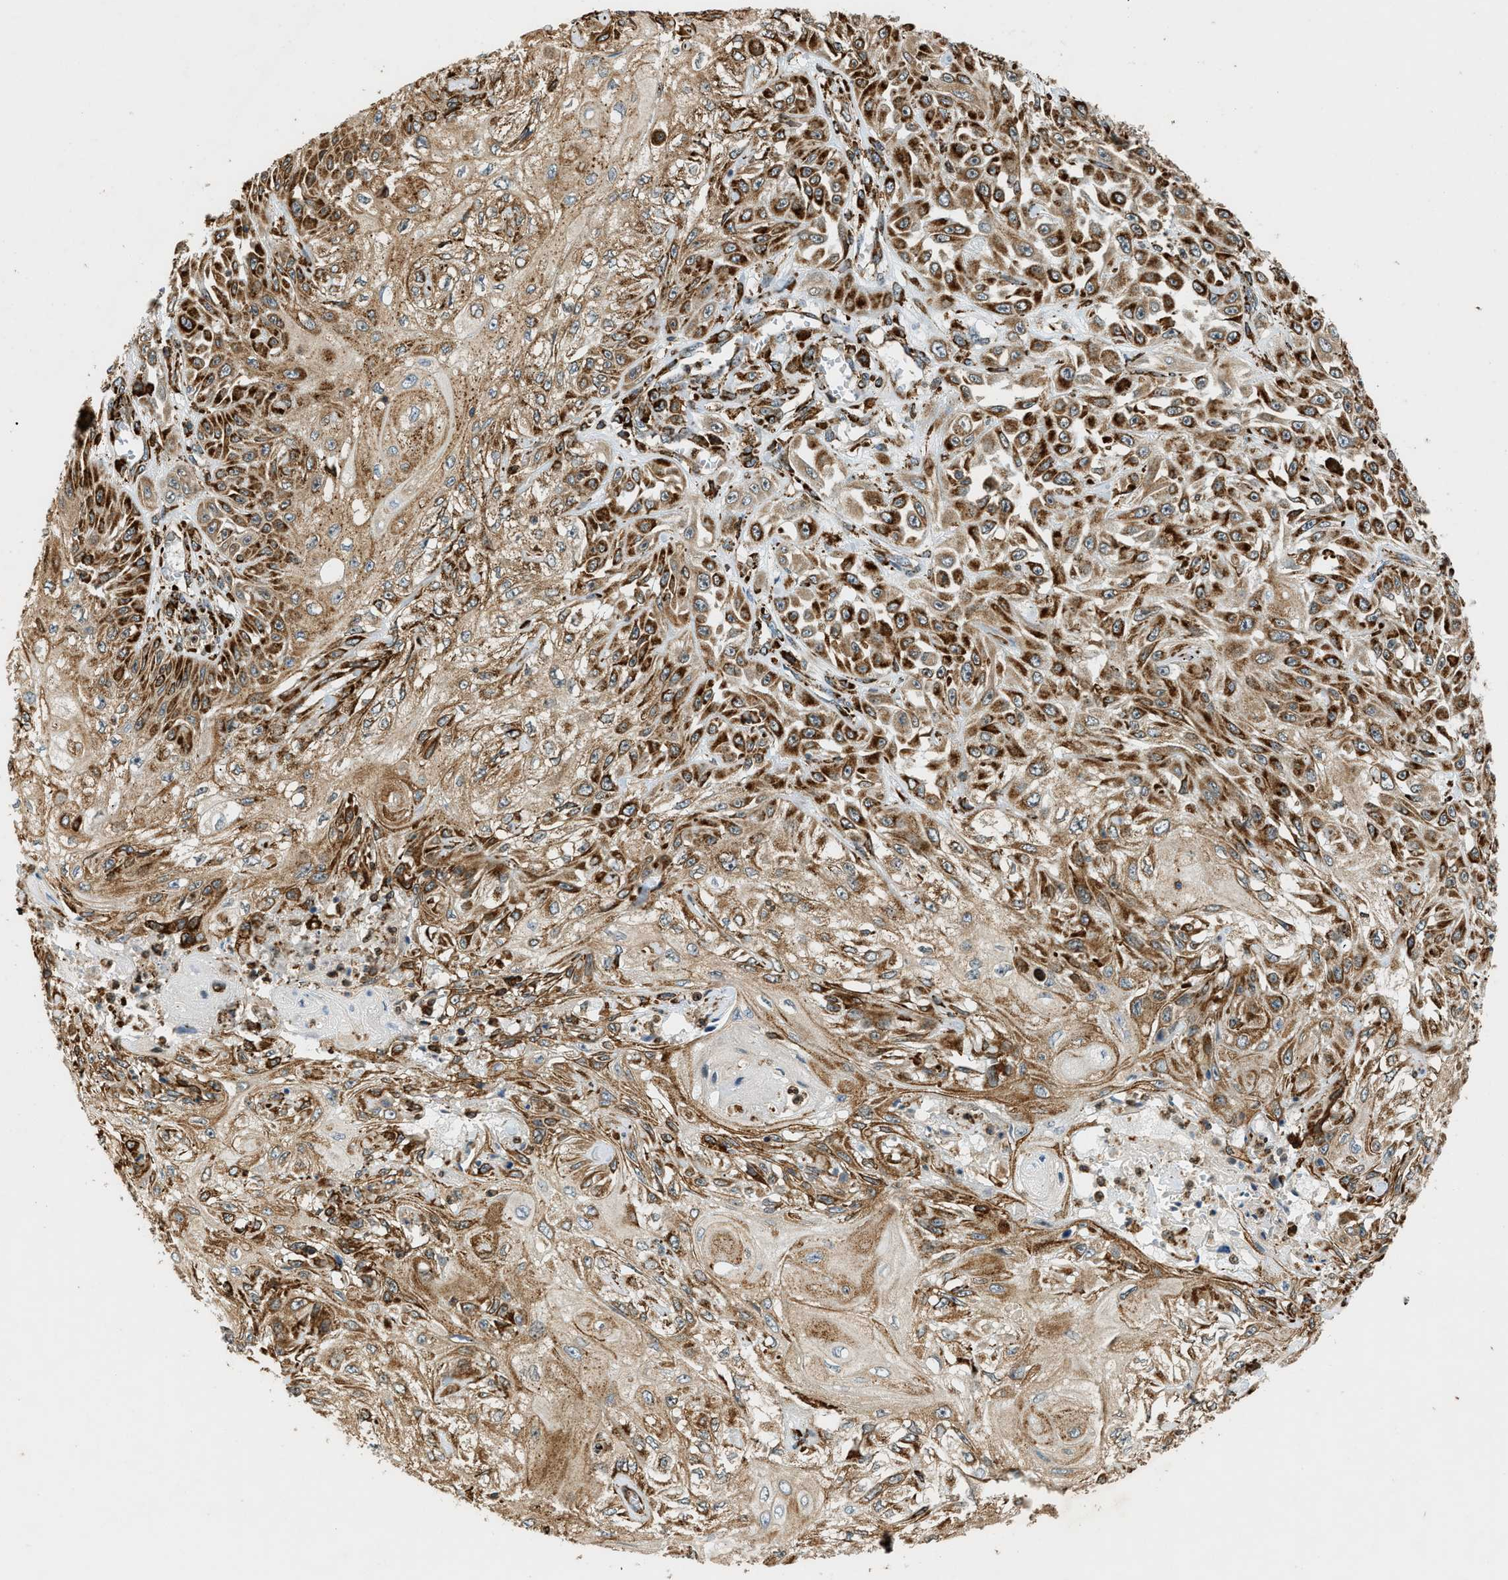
{"staining": {"intensity": "strong", "quantity": ">75%", "location": "cytoplasmic/membranous"}, "tissue": "skin cancer", "cell_type": "Tumor cells", "image_type": "cancer", "snomed": [{"axis": "morphology", "description": "Squamous cell carcinoma, NOS"}, {"axis": "morphology", "description": "Squamous cell carcinoma, metastatic, NOS"}, {"axis": "topography", "description": "Skin"}, {"axis": "topography", "description": "Lymph node"}], "caption": "Skin squamous cell carcinoma tissue shows strong cytoplasmic/membranous expression in about >75% of tumor cells (DAB (3,3'-diaminobenzidine) = brown stain, brightfield microscopy at high magnification).", "gene": "SEMA4D", "patient": {"sex": "male", "age": 75}}